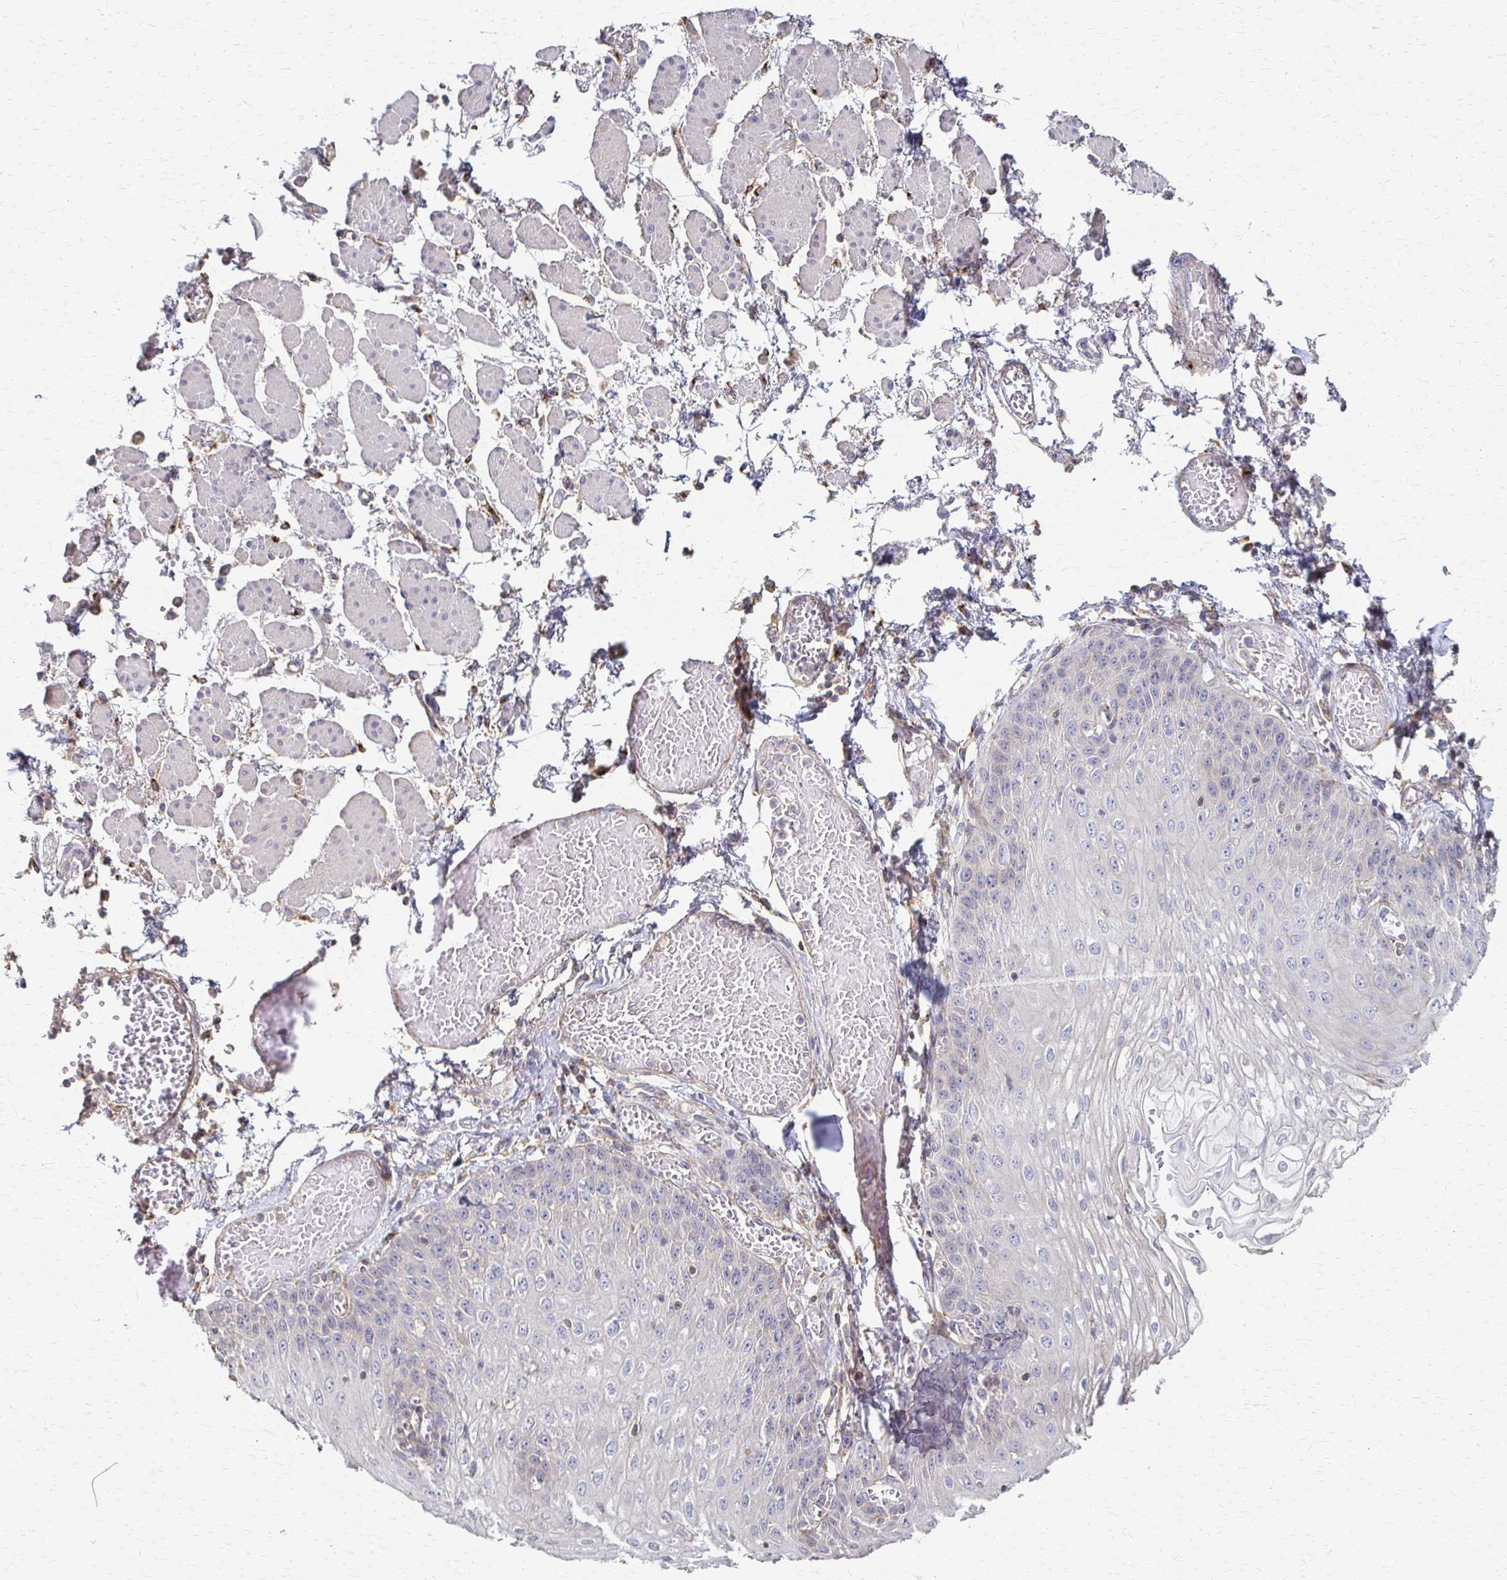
{"staining": {"intensity": "negative", "quantity": "none", "location": "none"}, "tissue": "esophagus", "cell_type": "Squamous epithelial cells", "image_type": "normal", "snomed": [{"axis": "morphology", "description": "Normal tissue, NOS"}, {"axis": "morphology", "description": "Adenocarcinoma, NOS"}, {"axis": "topography", "description": "Esophagus"}], "caption": "Image shows no significant protein staining in squamous epithelial cells of normal esophagus.", "gene": "C1QTNF7", "patient": {"sex": "male", "age": 81}}